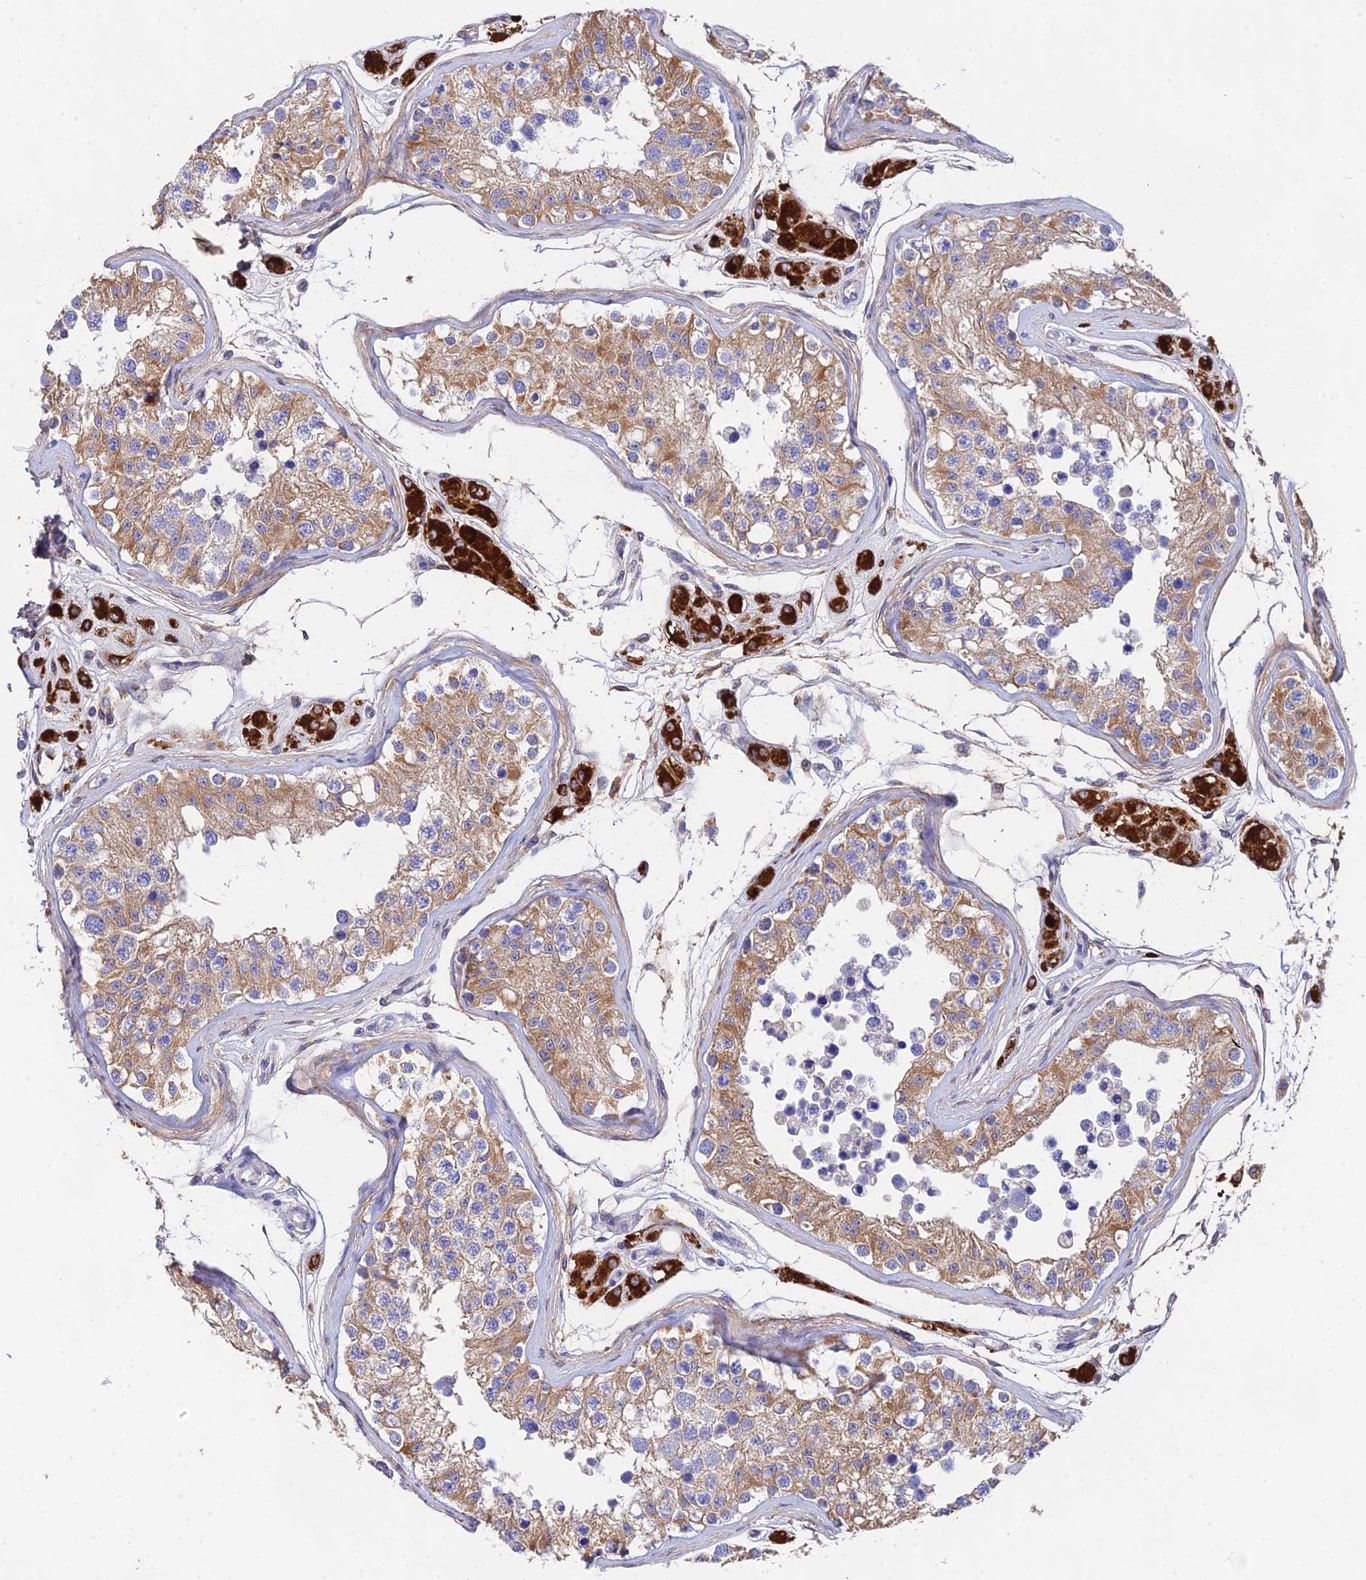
{"staining": {"intensity": "moderate", "quantity": "25%-75%", "location": "cytoplasmic/membranous"}, "tissue": "testis", "cell_type": "Cells in seminiferous ducts", "image_type": "normal", "snomed": [{"axis": "morphology", "description": "Normal tissue, NOS"}, {"axis": "morphology", "description": "Adenocarcinoma, metastatic, NOS"}, {"axis": "topography", "description": "Testis"}], "caption": "Testis was stained to show a protein in brown. There is medium levels of moderate cytoplasmic/membranous expression in approximately 25%-75% of cells in seminiferous ducts. The staining is performed using DAB brown chromogen to label protein expression. The nuclei are counter-stained blue using hematoxylin.", "gene": "PPP2R2A", "patient": {"sex": "male", "age": 26}}